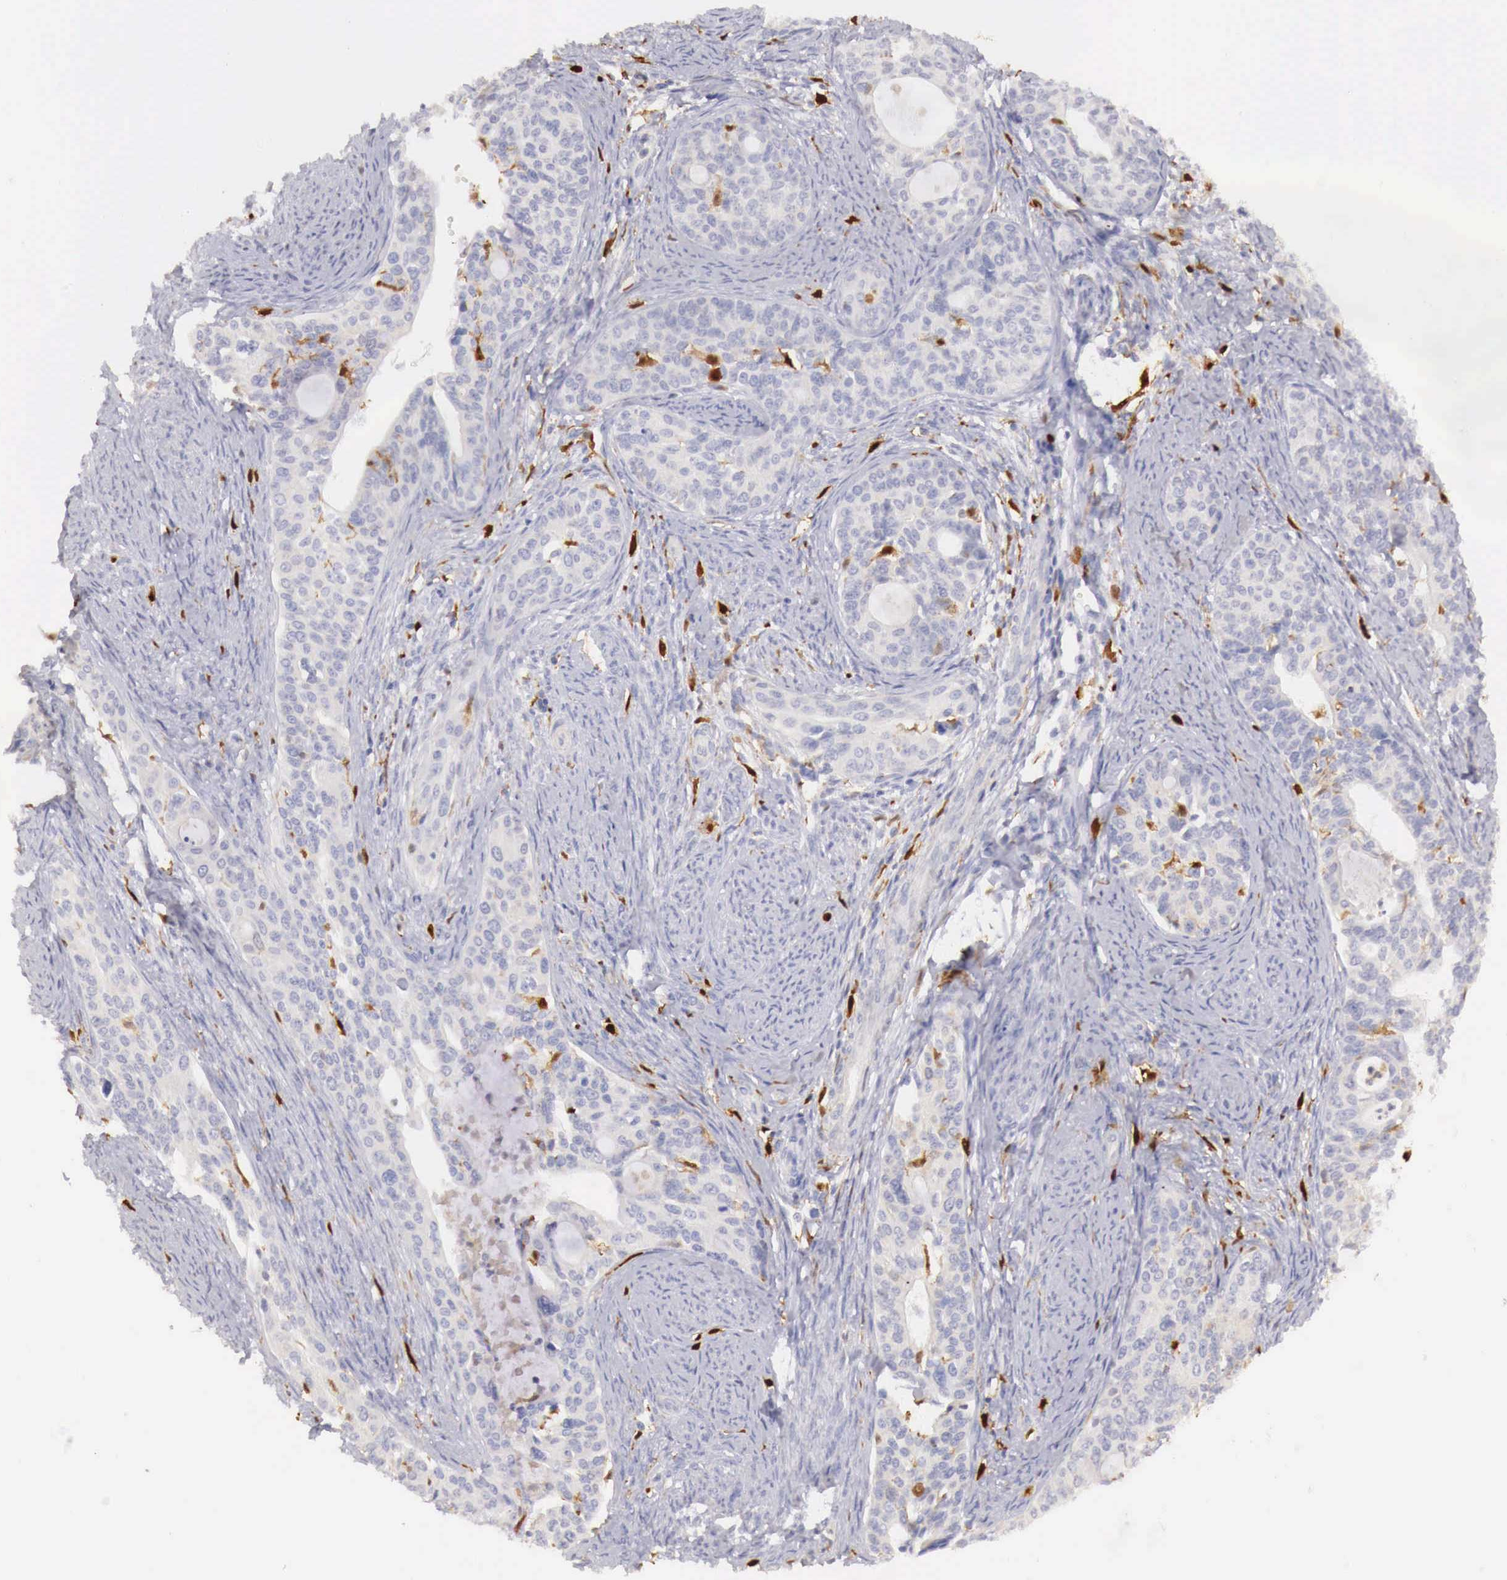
{"staining": {"intensity": "weak", "quantity": "<25%", "location": "cytoplasmic/membranous"}, "tissue": "cervical cancer", "cell_type": "Tumor cells", "image_type": "cancer", "snomed": [{"axis": "morphology", "description": "Squamous cell carcinoma, NOS"}, {"axis": "topography", "description": "Cervix"}], "caption": "The IHC photomicrograph has no significant staining in tumor cells of cervical squamous cell carcinoma tissue.", "gene": "RENBP", "patient": {"sex": "female", "age": 34}}